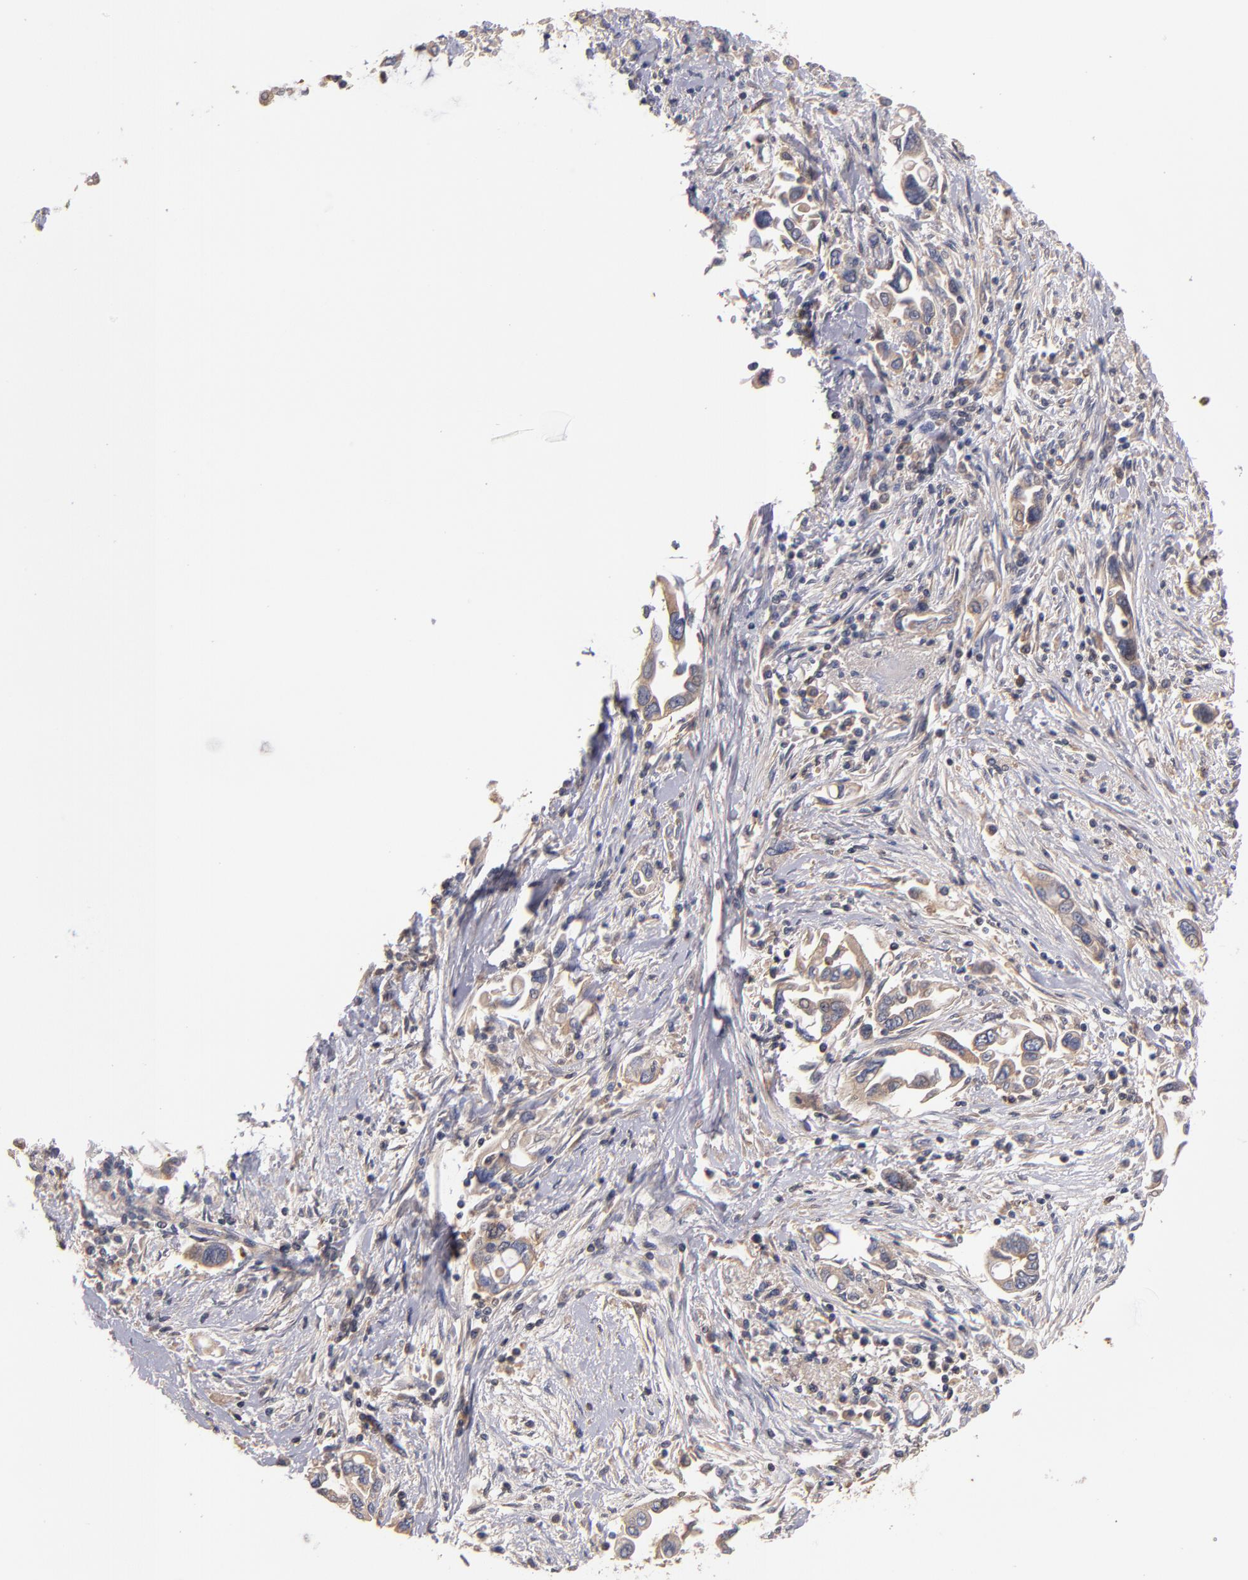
{"staining": {"intensity": "weak", "quantity": ">75%", "location": "cytoplasmic/membranous"}, "tissue": "pancreatic cancer", "cell_type": "Tumor cells", "image_type": "cancer", "snomed": [{"axis": "morphology", "description": "Adenocarcinoma, NOS"}, {"axis": "topography", "description": "Pancreas"}], "caption": "A micrograph of human pancreatic adenocarcinoma stained for a protein reveals weak cytoplasmic/membranous brown staining in tumor cells.", "gene": "DACT1", "patient": {"sex": "female", "age": 57}}